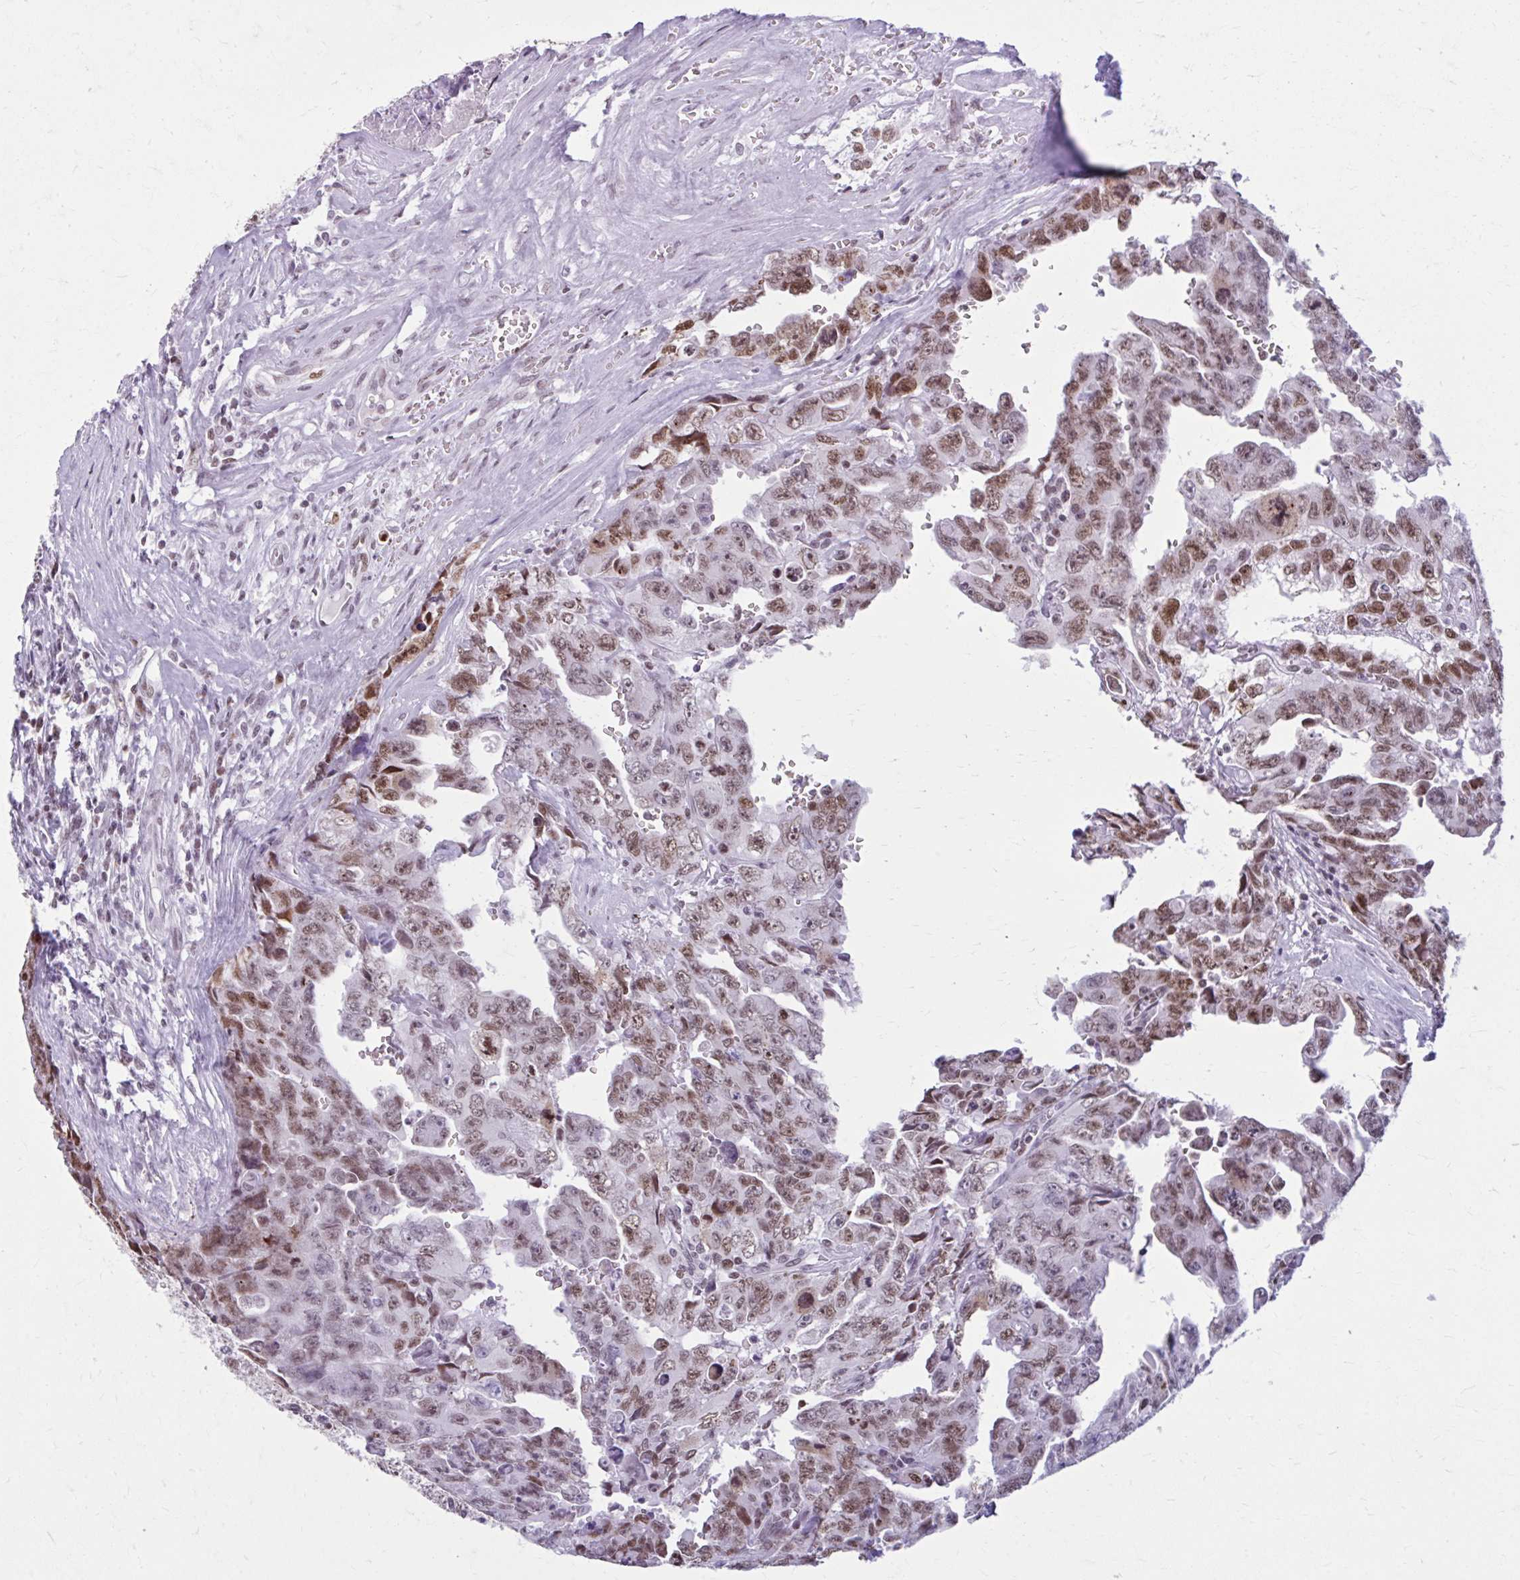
{"staining": {"intensity": "moderate", "quantity": ">75%", "location": "nuclear"}, "tissue": "testis cancer", "cell_type": "Tumor cells", "image_type": "cancer", "snomed": [{"axis": "morphology", "description": "Carcinoma, Embryonal, NOS"}, {"axis": "topography", "description": "Testis"}], "caption": "Protein staining shows moderate nuclear expression in about >75% of tumor cells in testis cancer (embryonal carcinoma). (Brightfield microscopy of DAB IHC at high magnification).", "gene": "PABIR1", "patient": {"sex": "male", "age": 24}}